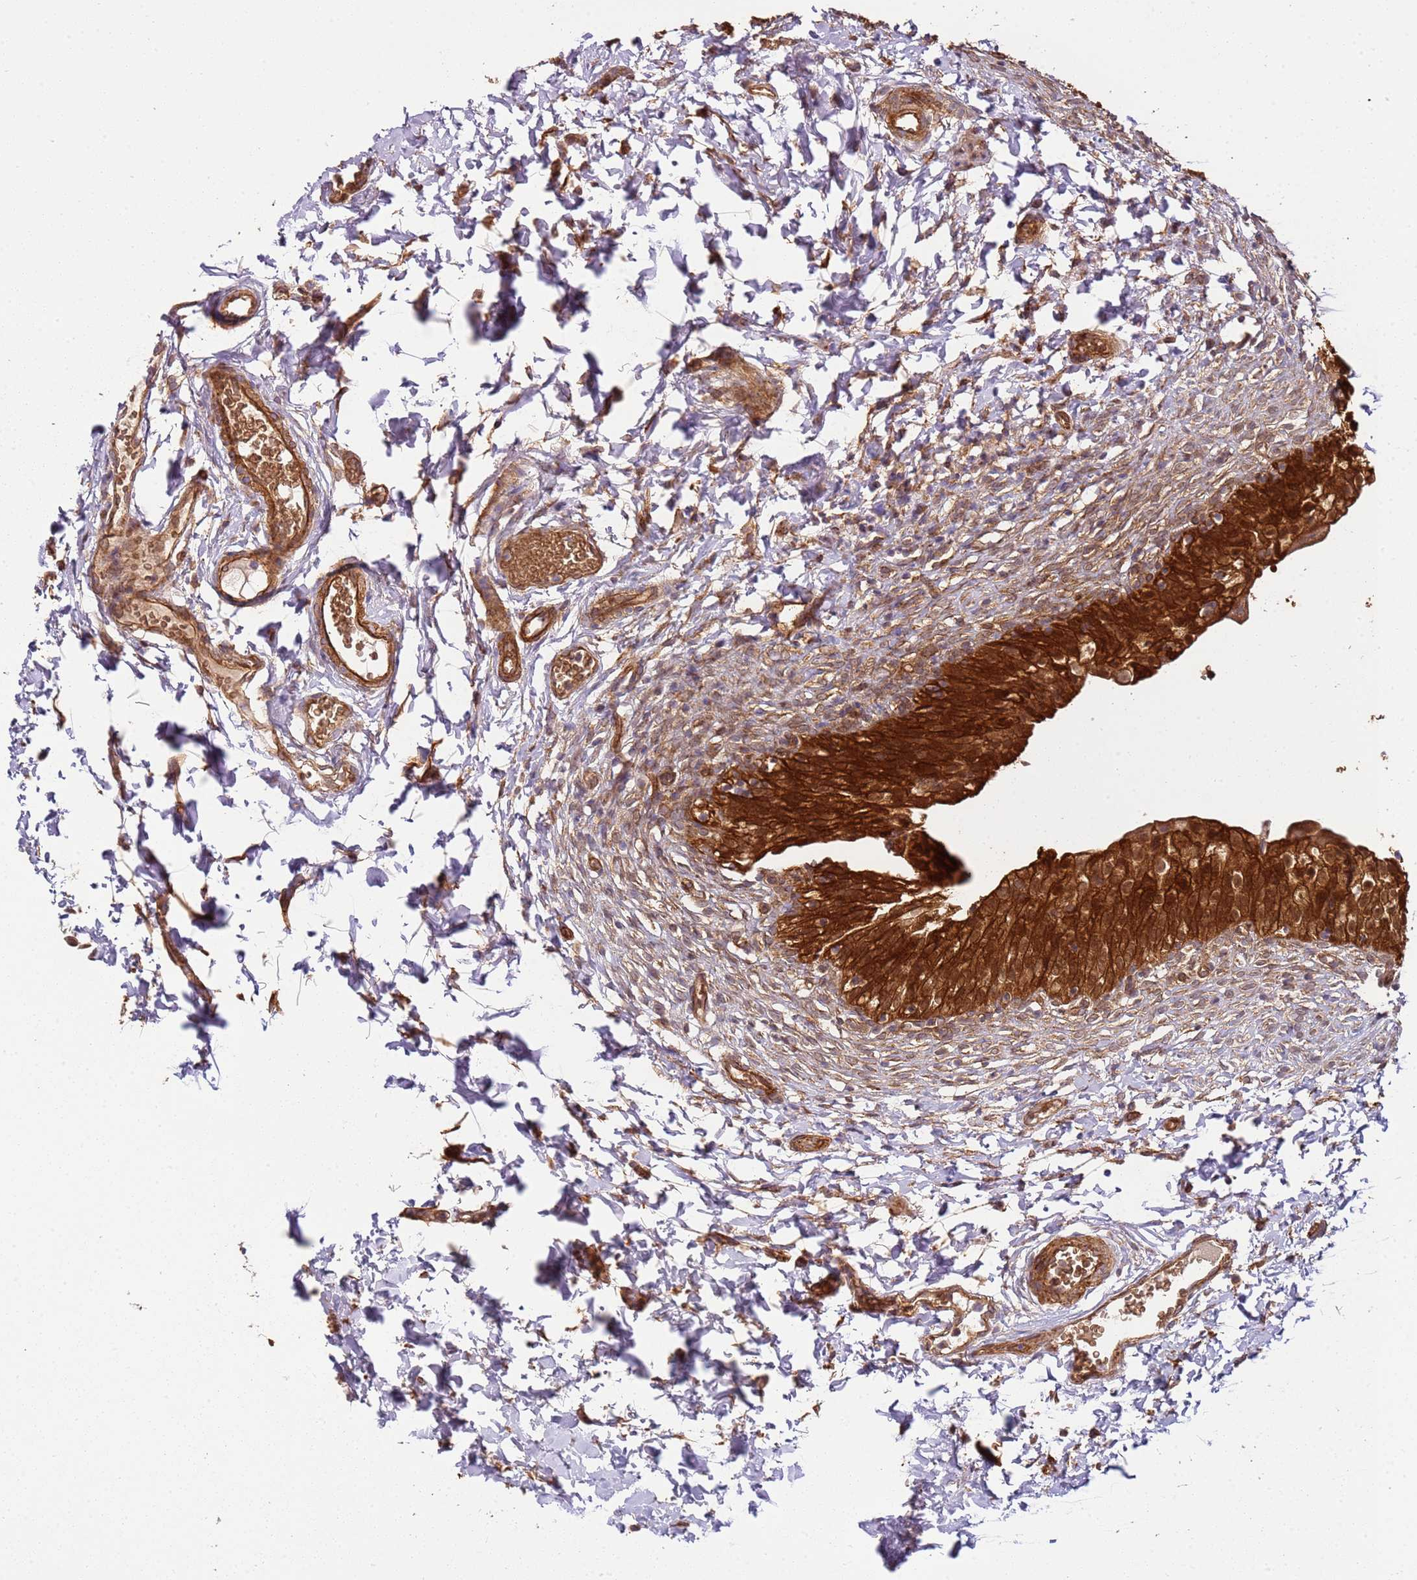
{"staining": {"intensity": "strong", "quantity": ">75%", "location": "cytoplasmic/membranous,nuclear"}, "tissue": "urinary bladder", "cell_type": "Urothelial cells", "image_type": "normal", "snomed": [{"axis": "morphology", "description": "Normal tissue, NOS"}, {"axis": "topography", "description": "Urinary bladder"}], "caption": "Immunohistochemistry (IHC) of normal human urinary bladder reveals high levels of strong cytoplasmic/membranous,nuclear positivity in approximately >75% of urothelial cells.", "gene": "TM2D2", "patient": {"sex": "male", "age": 55}}